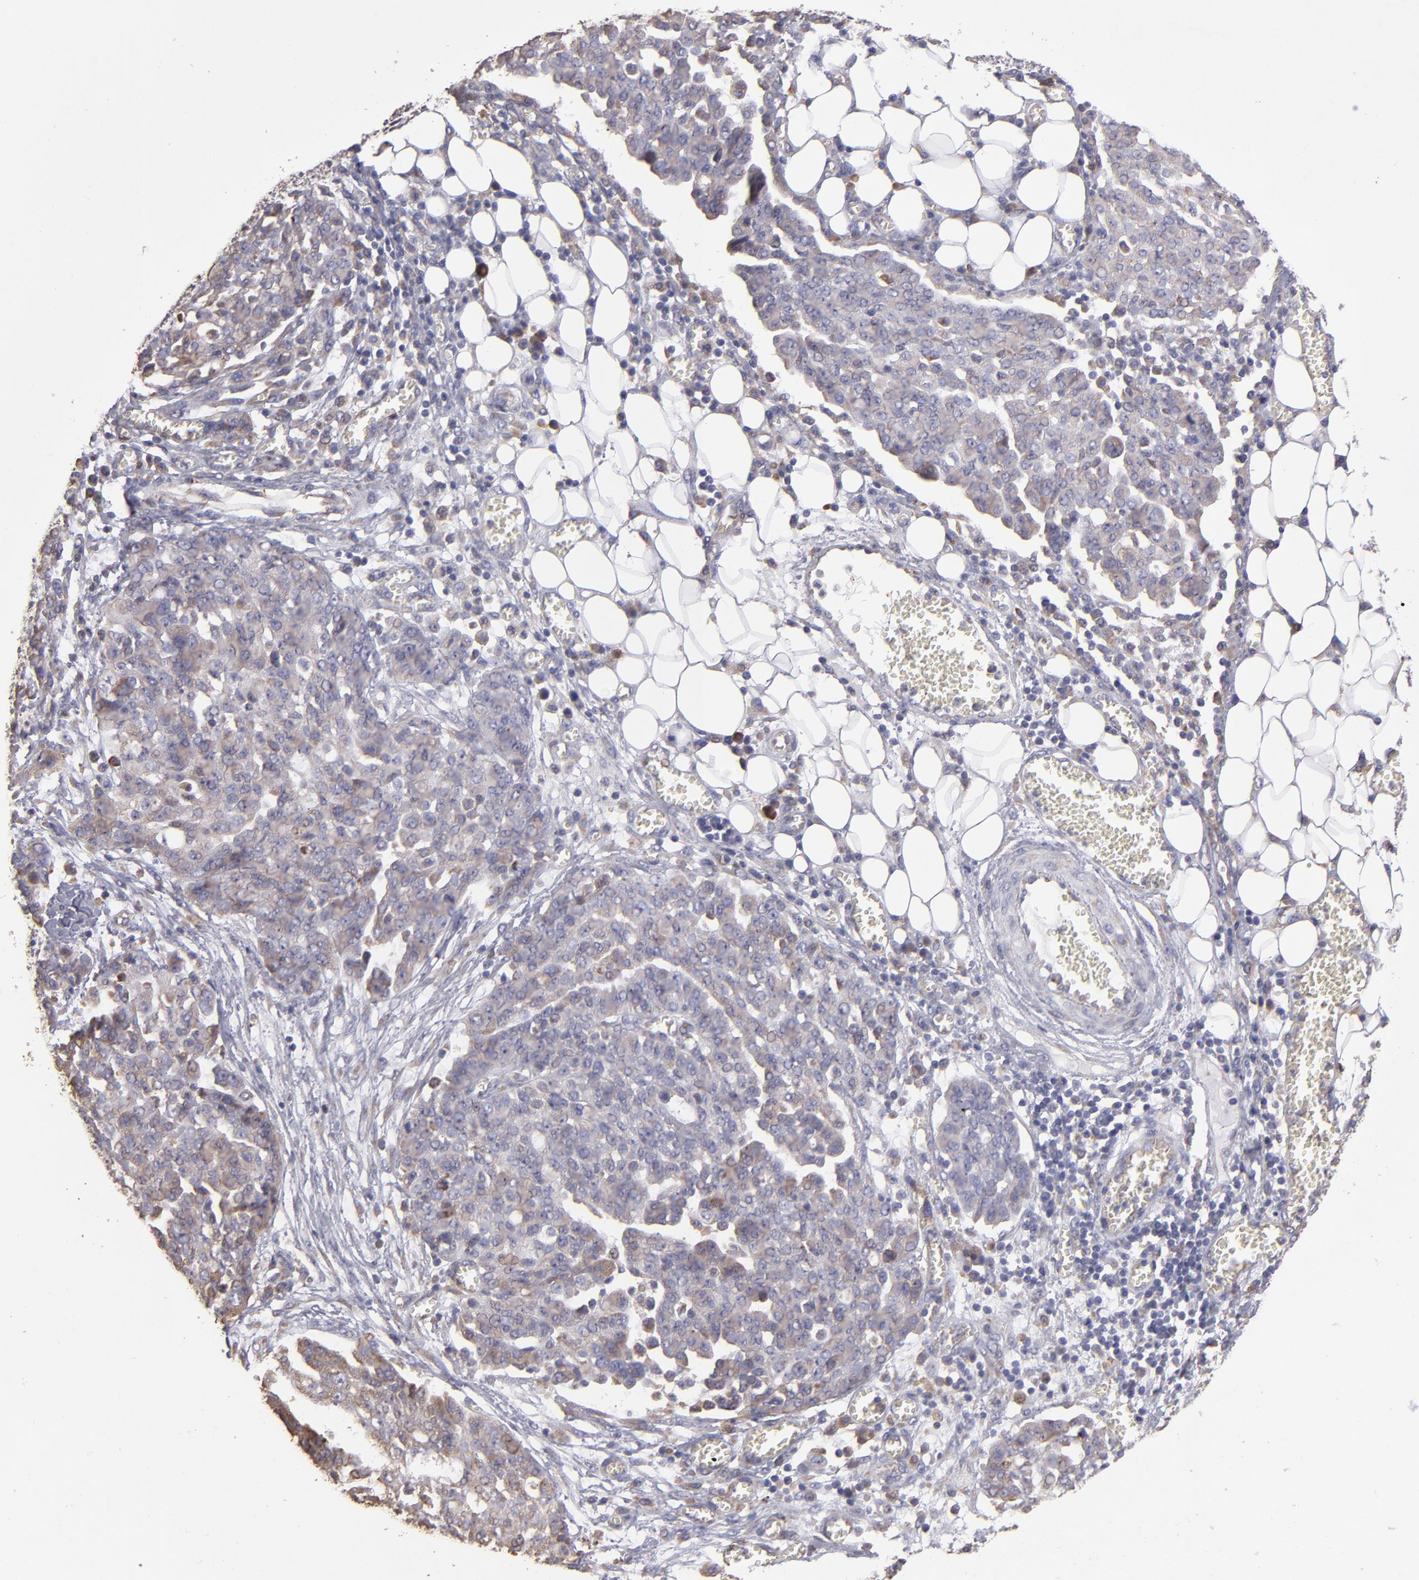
{"staining": {"intensity": "weak", "quantity": ">75%", "location": "cytoplasmic/membranous"}, "tissue": "ovarian cancer", "cell_type": "Tumor cells", "image_type": "cancer", "snomed": [{"axis": "morphology", "description": "Cystadenocarcinoma, serous, NOS"}, {"axis": "topography", "description": "Soft tissue"}, {"axis": "topography", "description": "Ovary"}], "caption": "IHC of human serous cystadenocarcinoma (ovarian) demonstrates low levels of weak cytoplasmic/membranous positivity in about >75% of tumor cells.", "gene": "CALR", "patient": {"sex": "female", "age": 57}}